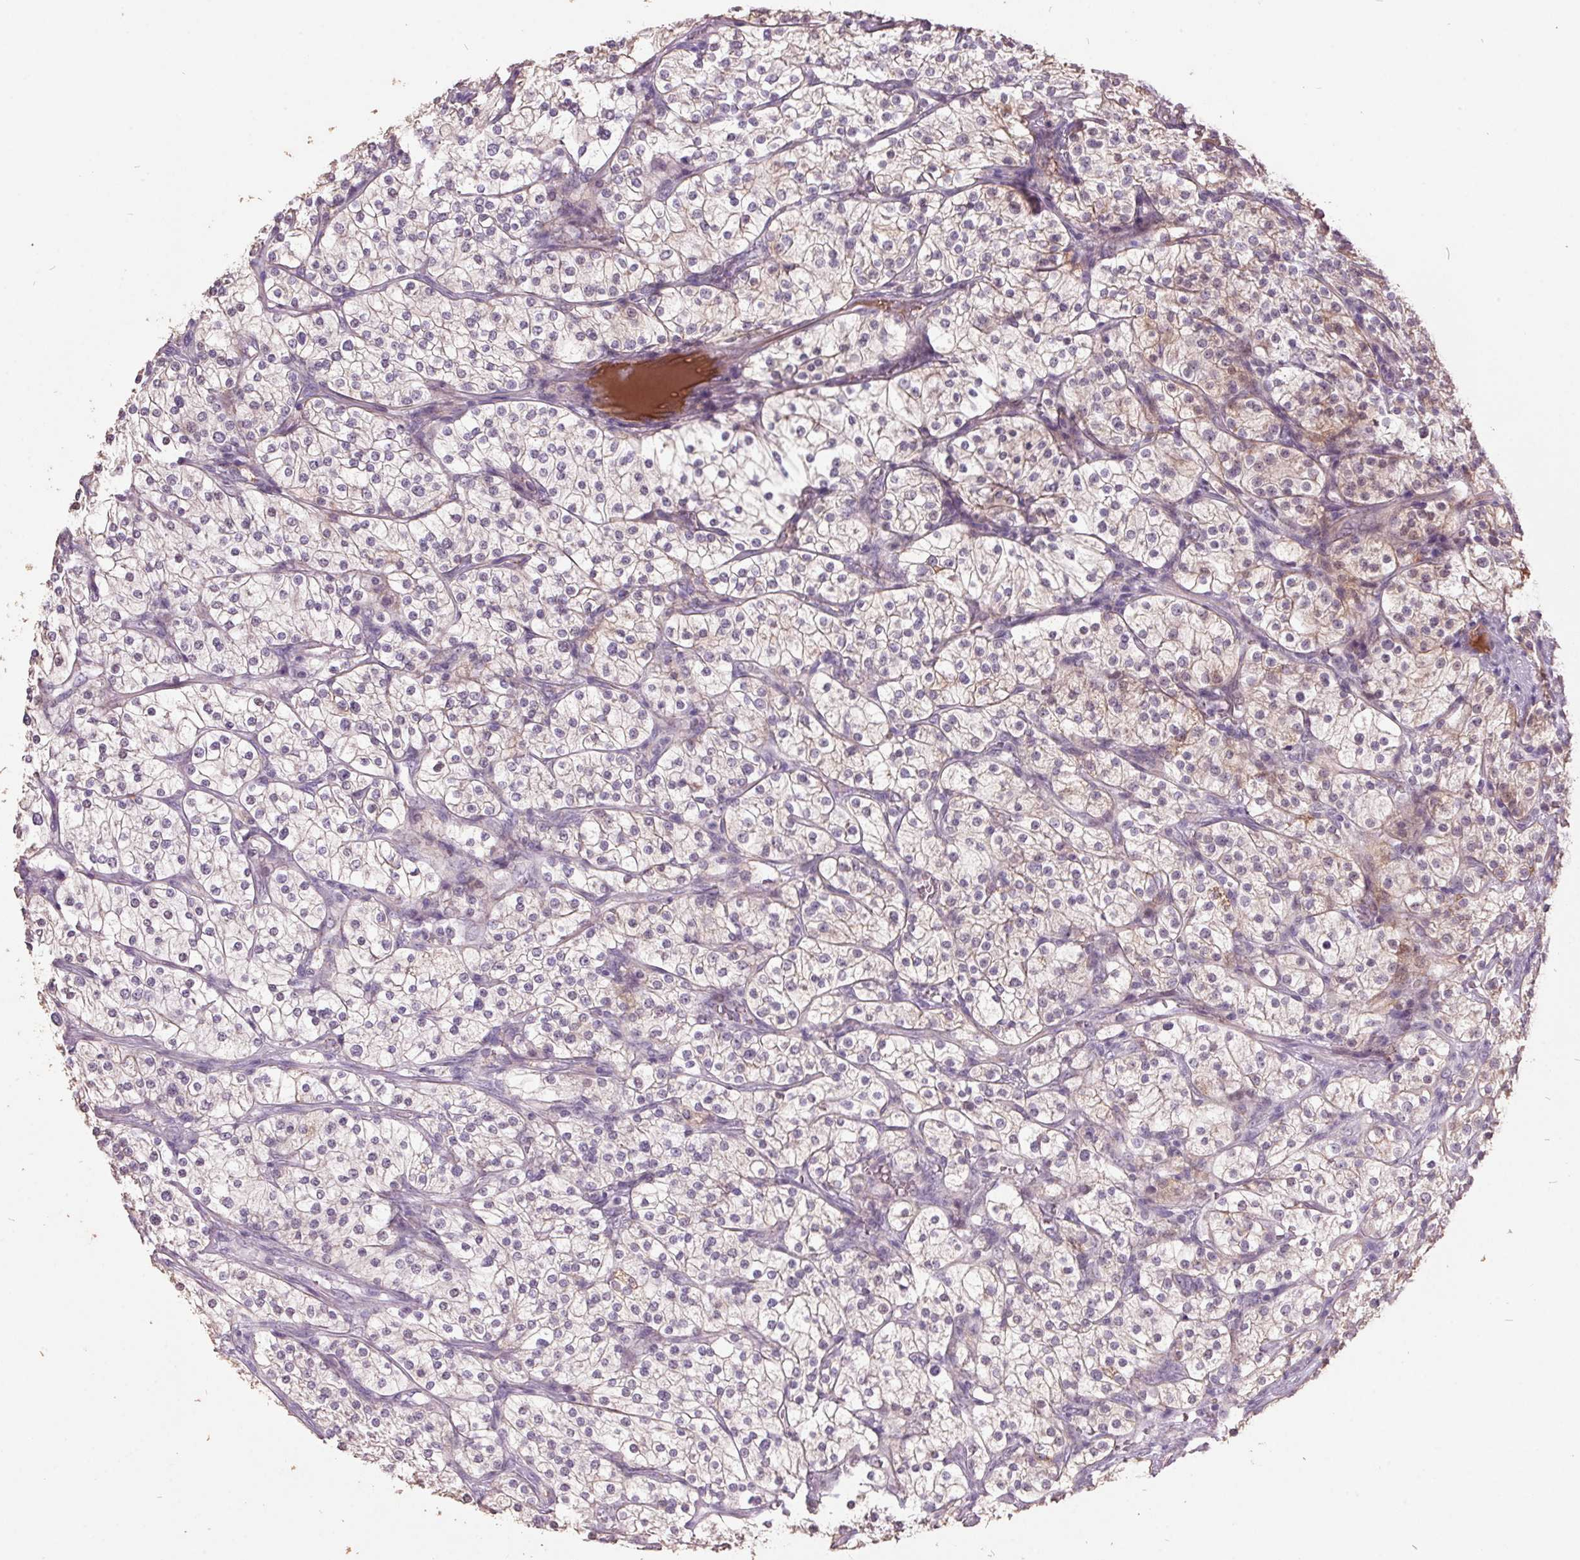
{"staining": {"intensity": "weak", "quantity": "<25%", "location": "cytoplasmic/membranous"}, "tissue": "renal cancer", "cell_type": "Tumor cells", "image_type": "cancer", "snomed": [{"axis": "morphology", "description": "Adenocarcinoma, NOS"}, {"axis": "topography", "description": "Kidney"}], "caption": "High power microscopy histopathology image of an immunohistochemistry (IHC) micrograph of renal cancer (adenocarcinoma), revealing no significant staining in tumor cells.", "gene": "C2orf16", "patient": {"sex": "male", "age": 80}}